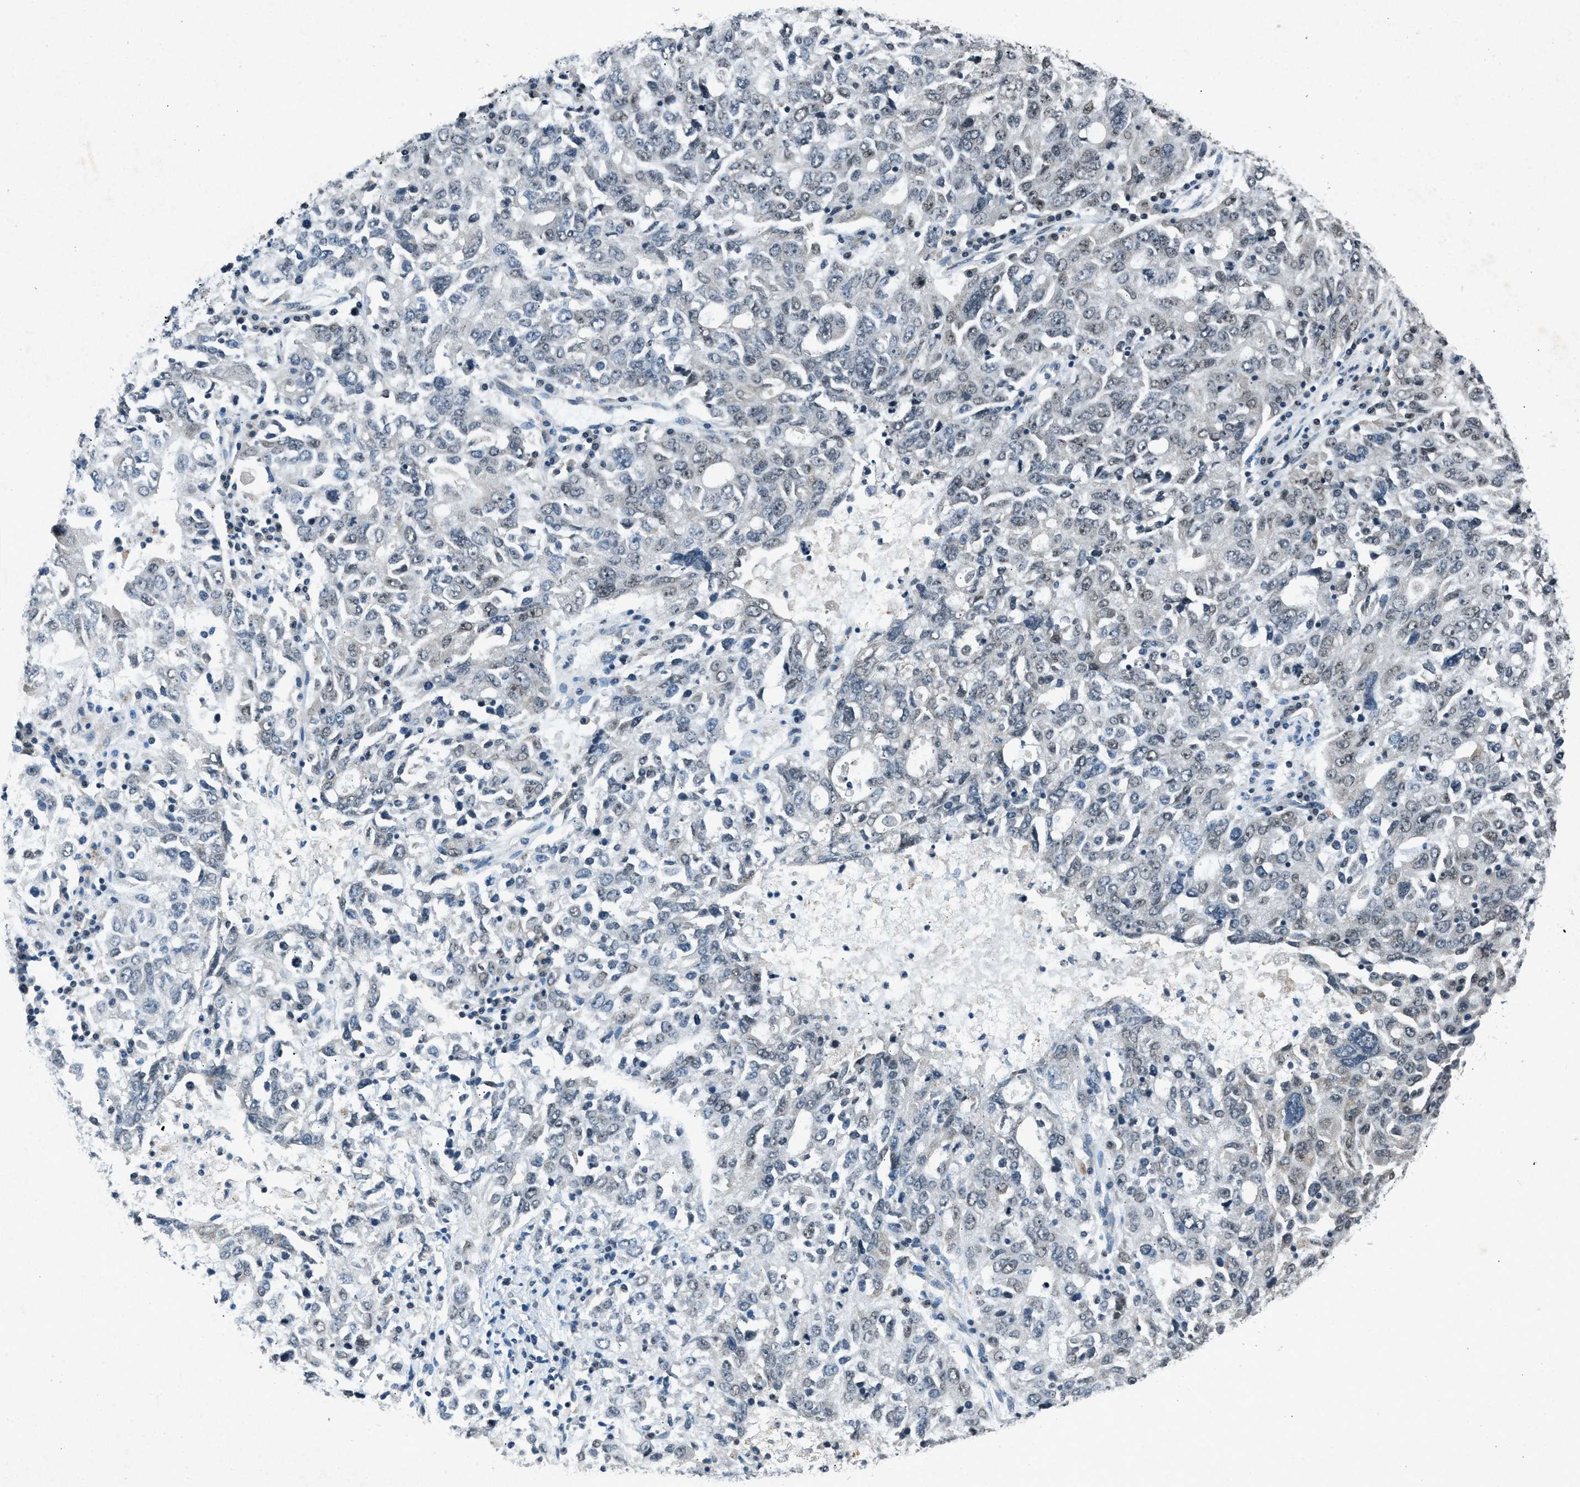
{"staining": {"intensity": "weak", "quantity": "<25%", "location": "nuclear"}, "tissue": "ovarian cancer", "cell_type": "Tumor cells", "image_type": "cancer", "snomed": [{"axis": "morphology", "description": "Carcinoma, endometroid"}, {"axis": "topography", "description": "Ovary"}], "caption": "High magnification brightfield microscopy of ovarian cancer stained with DAB (brown) and counterstained with hematoxylin (blue): tumor cells show no significant expression.", "gene": "ADCY1", "patient": {"sex": "female", "age": 62}}